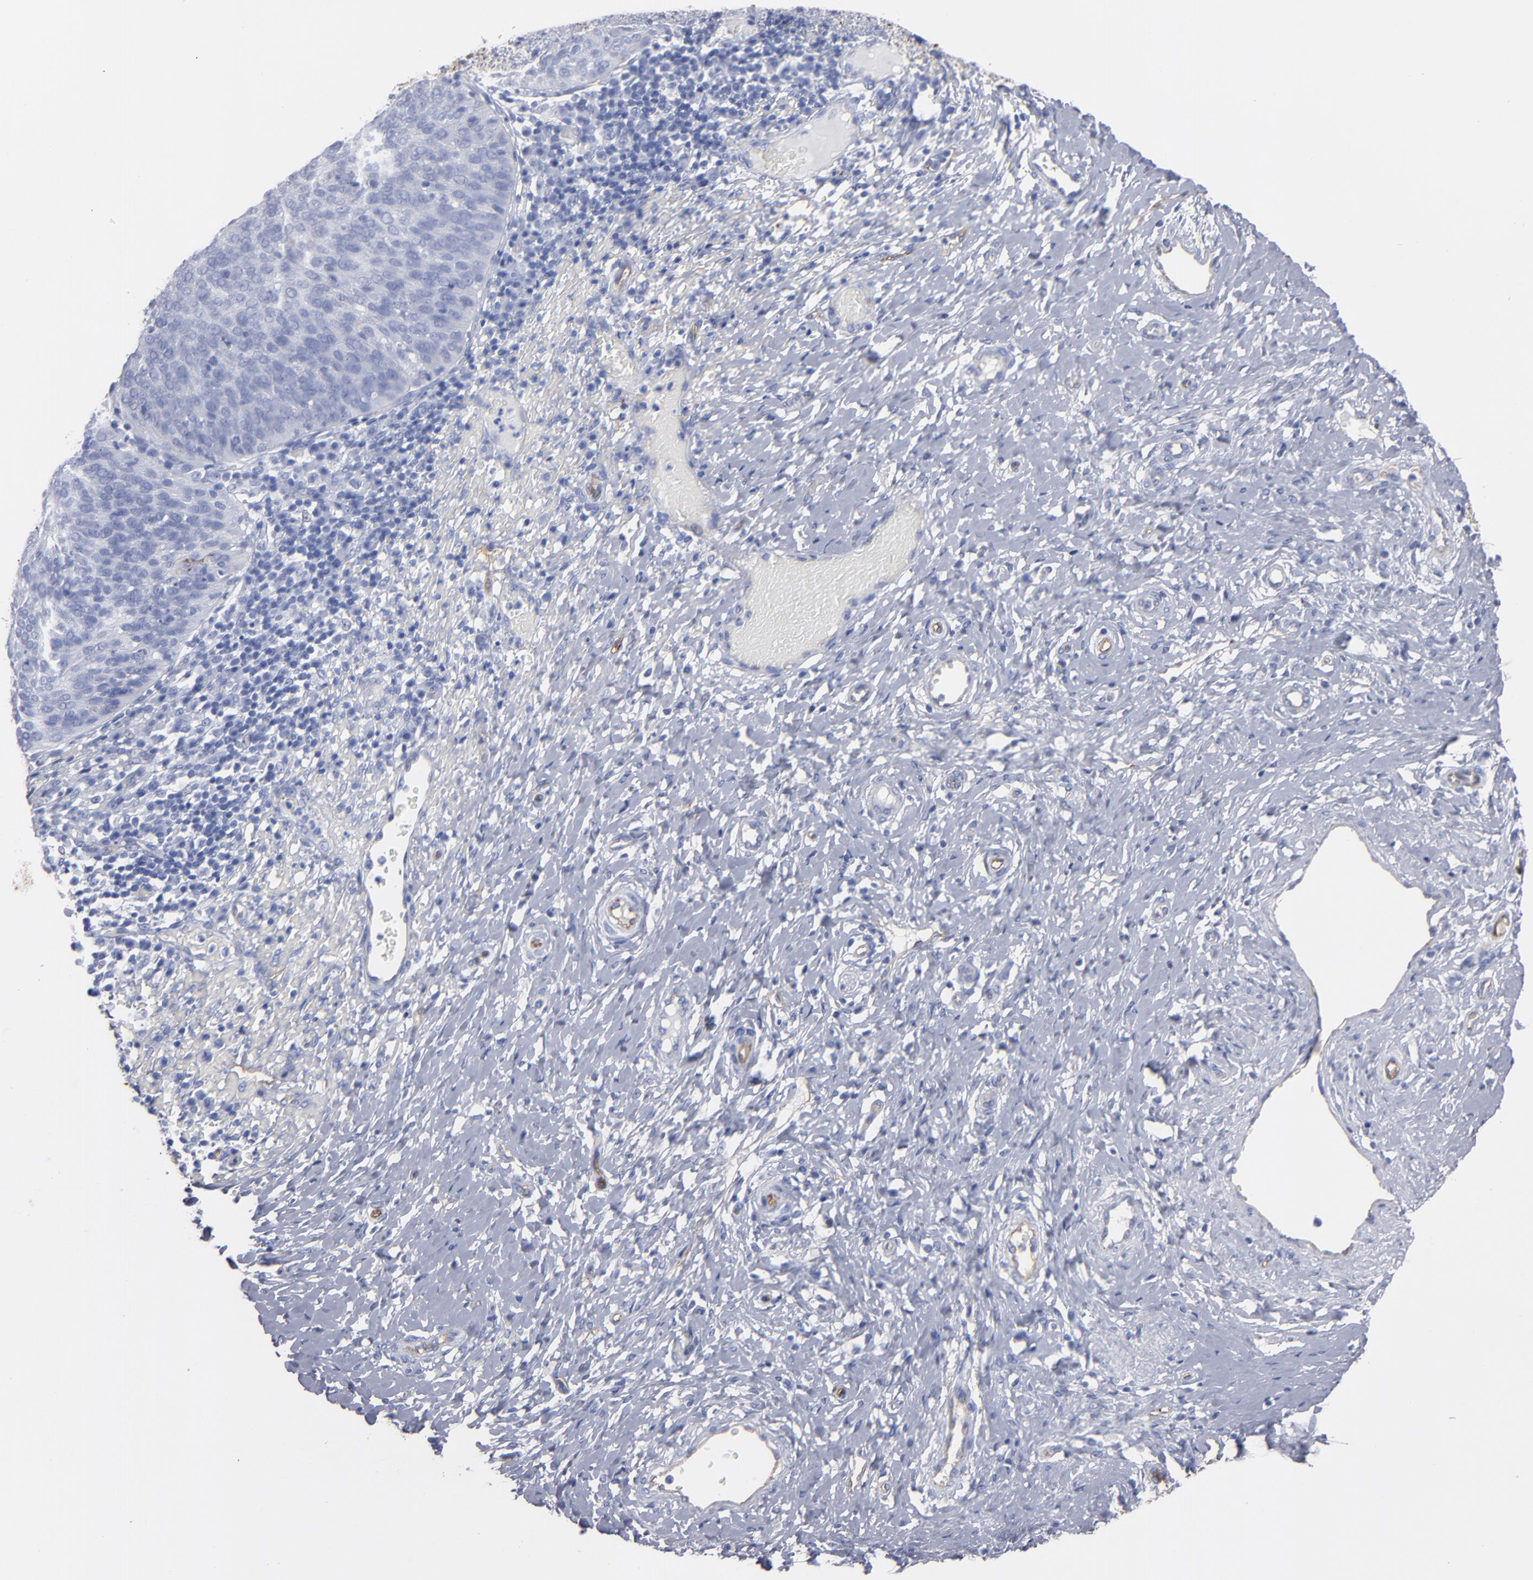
{"staining": {"intensity": "negative", "quantity": "none", "location": "none"}, "tissue": "cervical cancer", "cell_type": "Tumor cells", "image_type": "cancer", "snomed": [{"axis": "morphology", "description": "Normal tissue, NOS"}, {"axis": "morphology", "description": "Squamous cell carcinoma, NOS"}, {"axis": "topography", "description": "Cervix"}], "caption": "The histopathology image shows no staining of tumor cells in cervical cancer (squamous cell carcinoma).", "gene": "TM4SF1", "patient": {"sex": "female", "age": 39}}